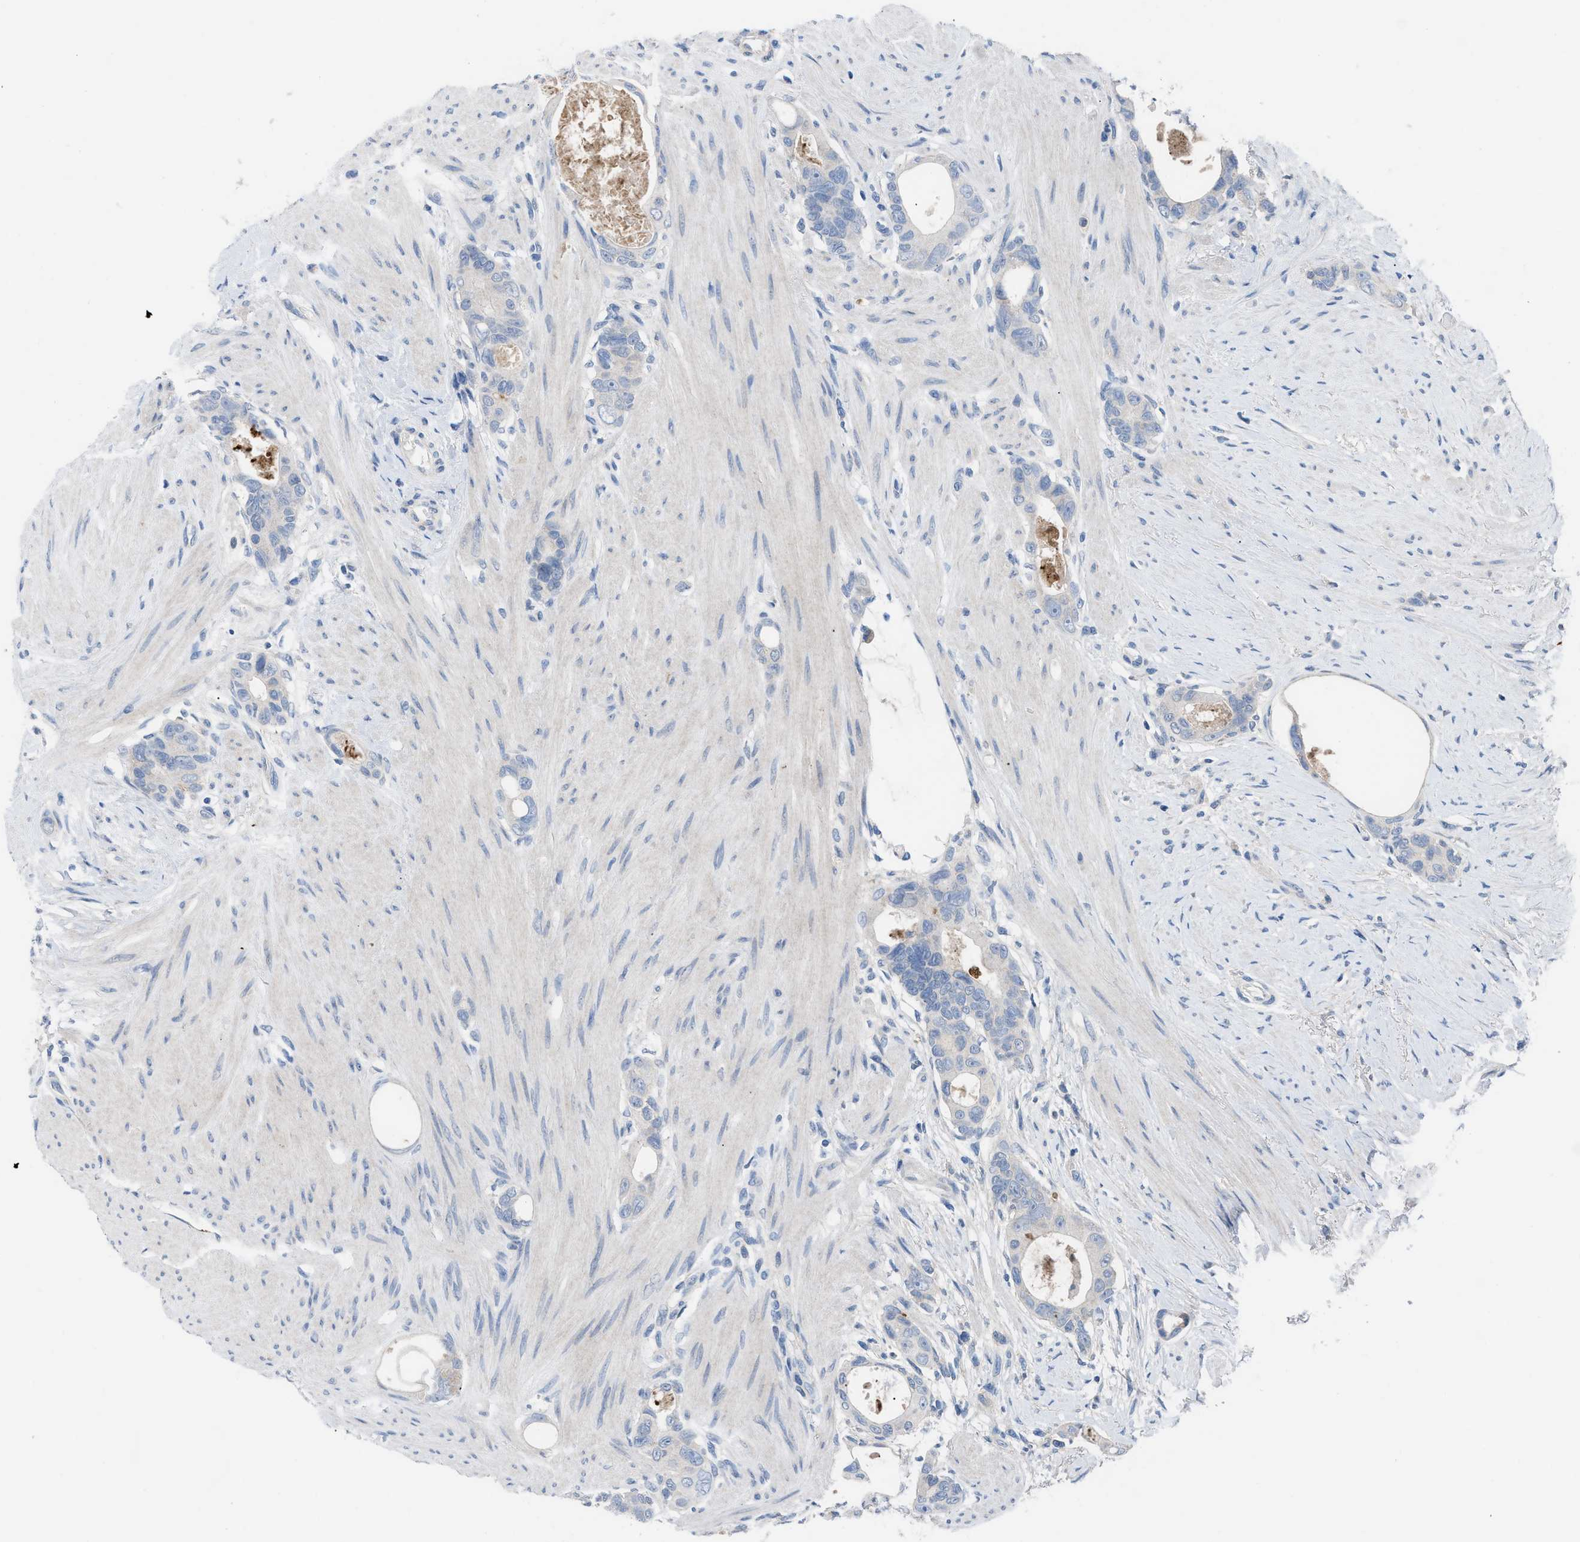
{"staining": {"intensity": "negative", "quantity": "none", "location": "none"}, "tissue": "colorectal cancer", "cell_type": "Tumor cells", "image_type": "cancer", "snomed": [{"axis": "morphology", "description": "Adenocarcinoma, NOS"}, {"axis": "topography", "description": "Rectum"}], "caption": "DAB immunohistochemical staining of human adenocarcinoma (colorectal) shows no significant staining in tumor cells.", "gene": "HPX", "patient": {"sex": "male", "age": 51}}